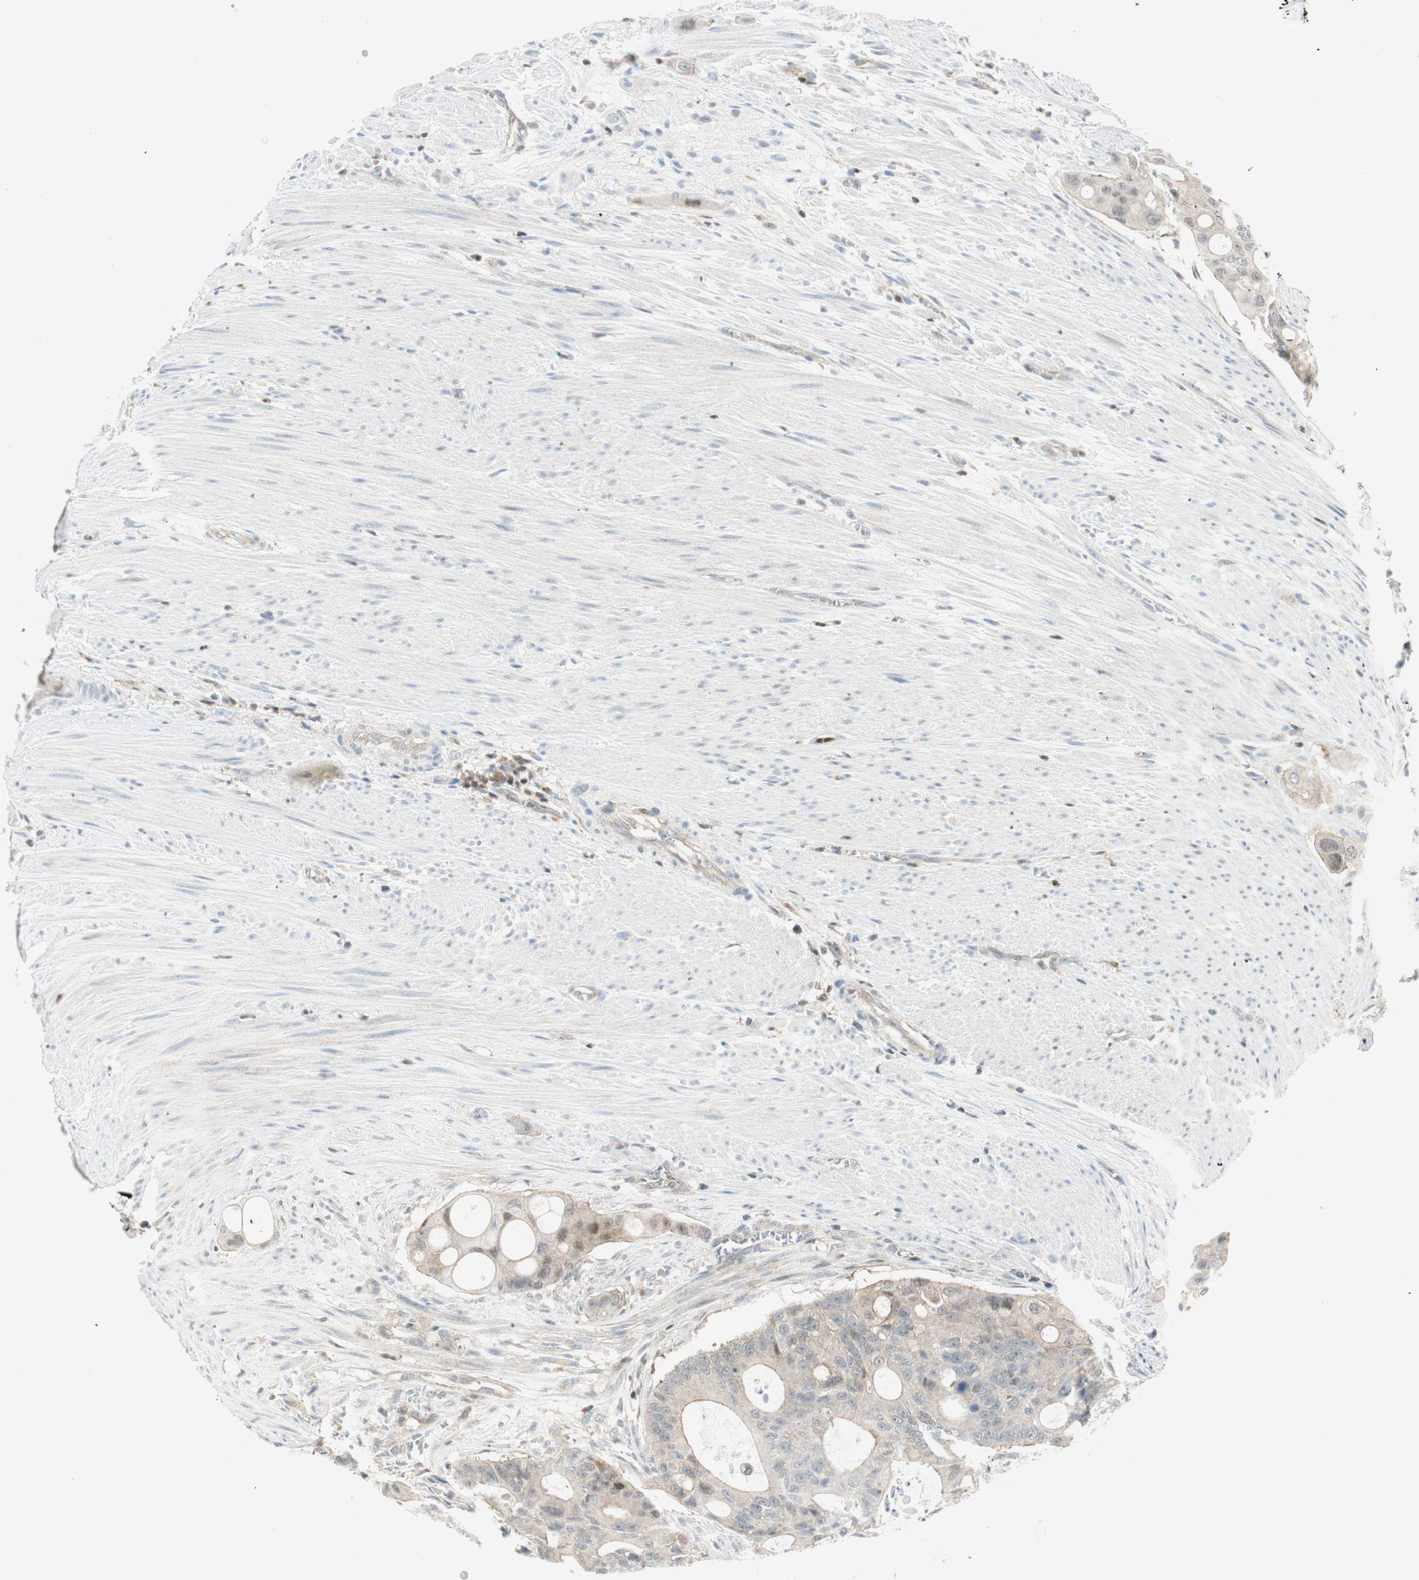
{"staining": {"intensity": "weak", "quantity": ">75%", "location": "cytoplasmic/membranous"}, "tissue": "colorectal cancer", "cell_type": "Tumor cells", "image_type": "cancer", "snomed": [{"axis": "morphology", "description": "Adenocarcinoma, NOS"}, {"axis": "topography", "description": "Colon"}], "caption": "Human colorectal cancer stained for a protein (brown) shows weak cytoplasmic/membranous positive positivity in about >75% of tumor cells.", "gene": "PPP1CA", "patient": {"sex": "female", "age": 57}}